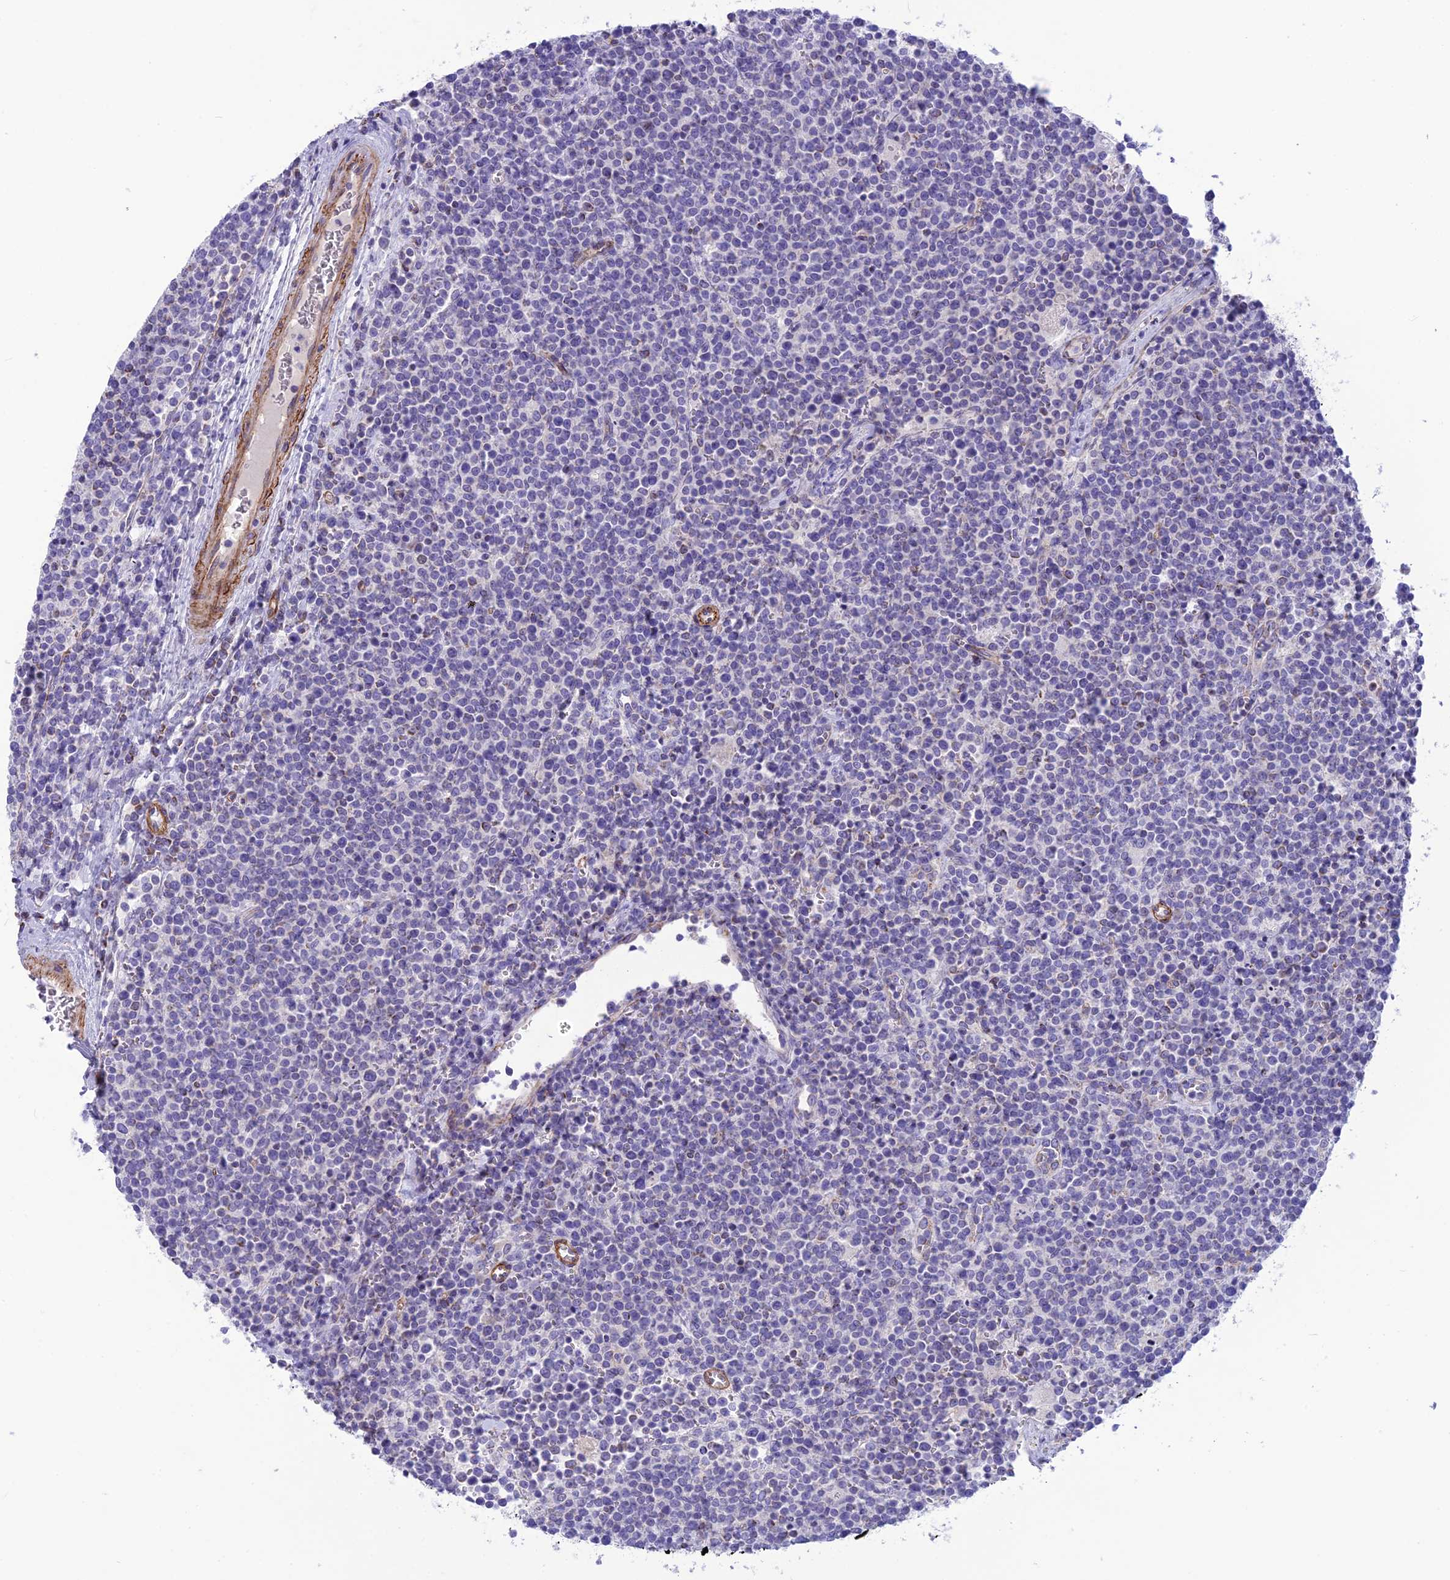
{"staining": {"intensity": "negative", "quantity": "none", "location": "none"}, "tissue": "lymphoma", "cell_type": "Tumor cells", "image_type": "cancer", "snomed": [{"axis": "morphology", "description": "Malignant lymphoma, non-Hodgkin's type, High grade"}, {"axis": "topography", "description": "Lymph node"}], "caption": "High-grade malignant lymphoma, non-Hodgkin's type was stained to show a protein in brown. There is no significant staining in tumor cells.", "gene": "POMGNT1", "patient": {"sex": "male", "age": 61}}